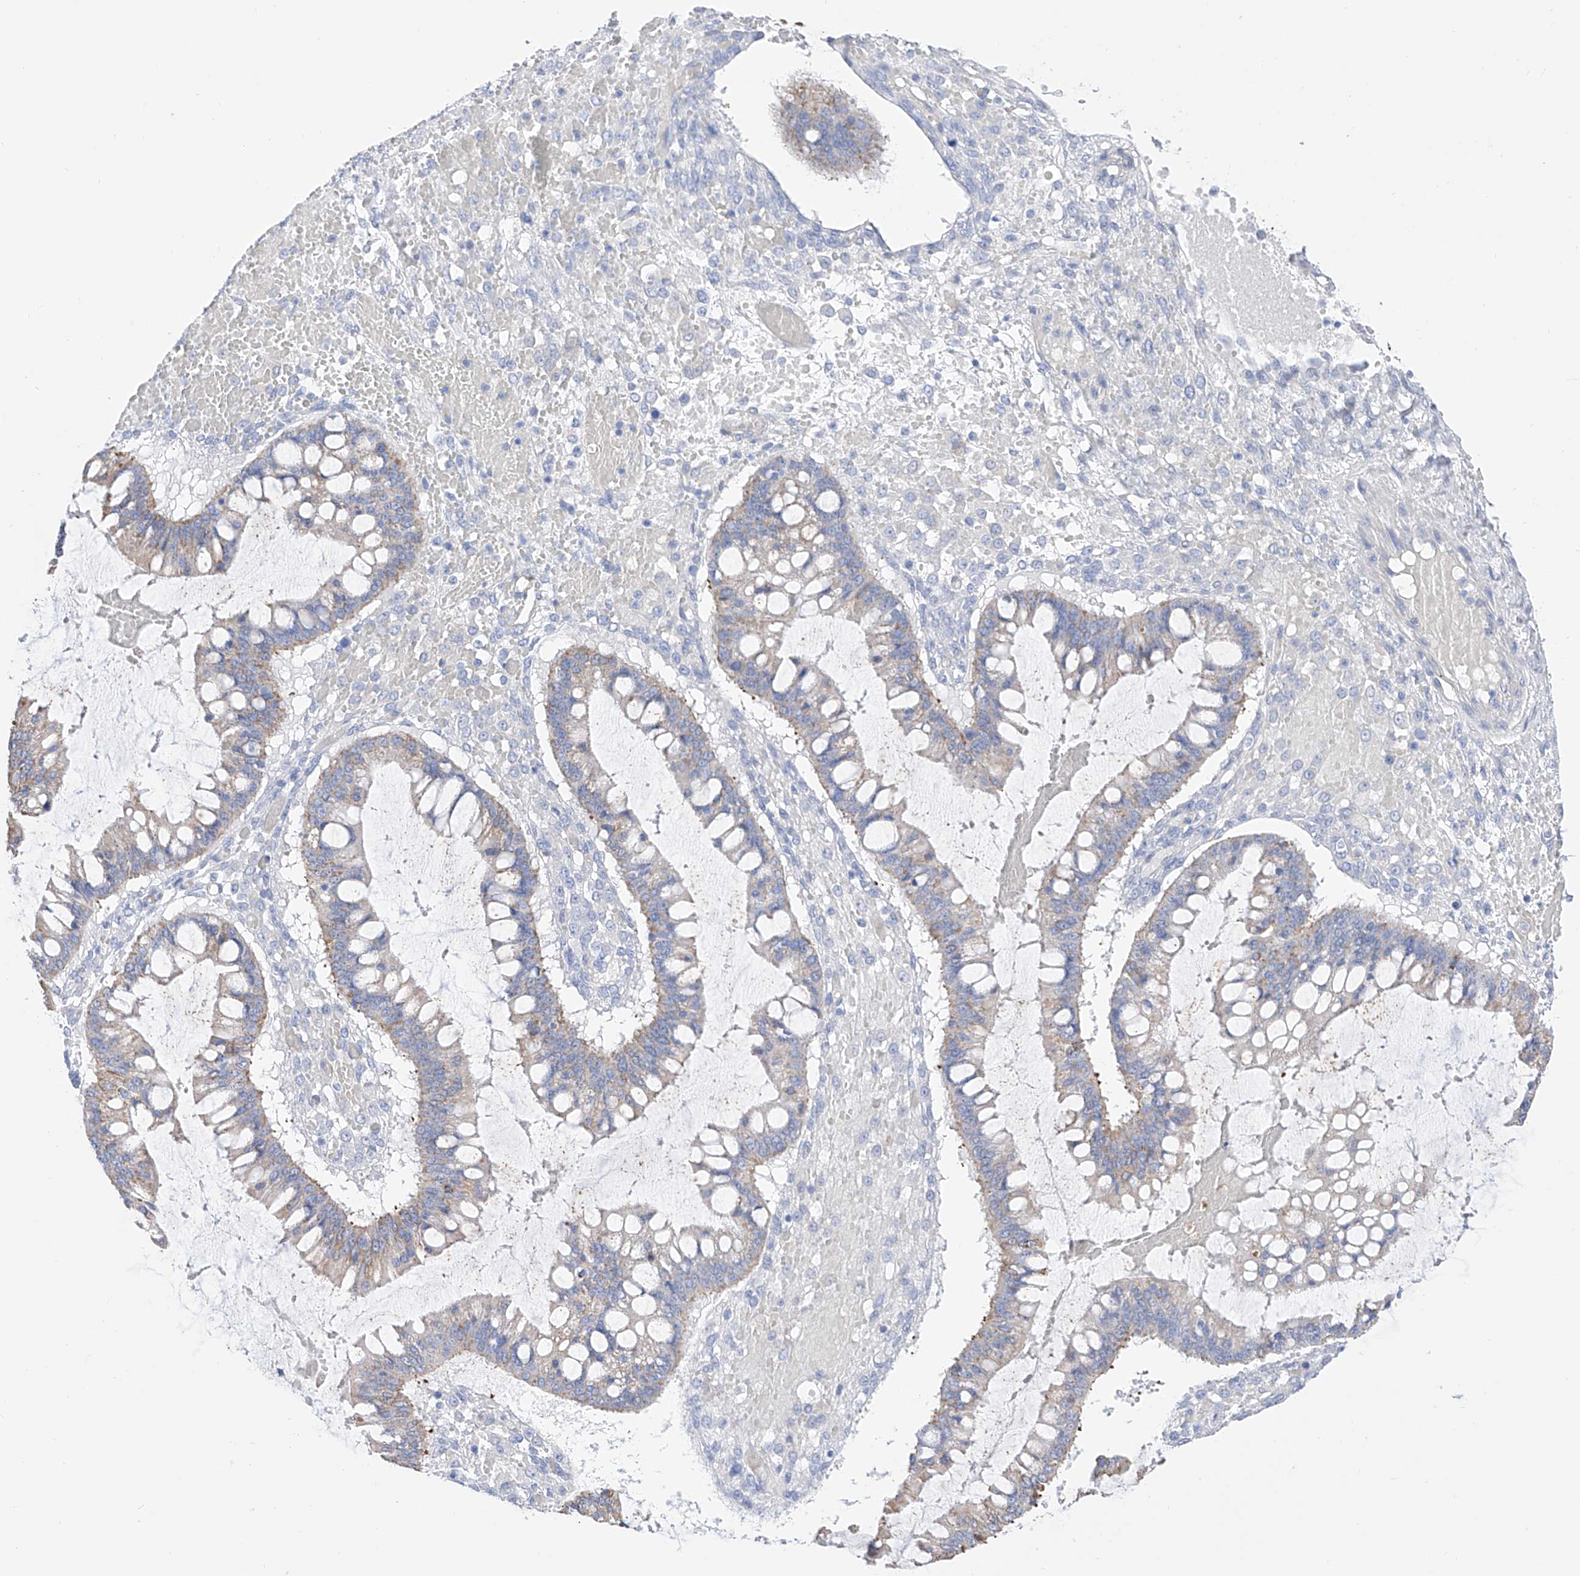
{"staining": {"intensity": "weak", "quantity": "<25%", "location": "cytoplasmic/membranous"}, "tissue": "ovarian cancer", "cell_type": "Tumor cells", "image_type": "cancer", "snomed": [{"axis": "morphology", "description": "Cystadenocarcinoma, mucinous, NOS"}, {"axis": "topography", "description": "Ovary"}], "caption": "High power microscopy histopathology image of an IHC micrograph of ovarian cancer (mucinous cystadenocarcinoma), revealing no significant positivity in tumor cells. (DAB (3,3'-diaminobenzidine) immunohistochemistry (IHC), high magnification).", "gene": "ZNF653", "patient": {"sex": "female", "age": 73}}